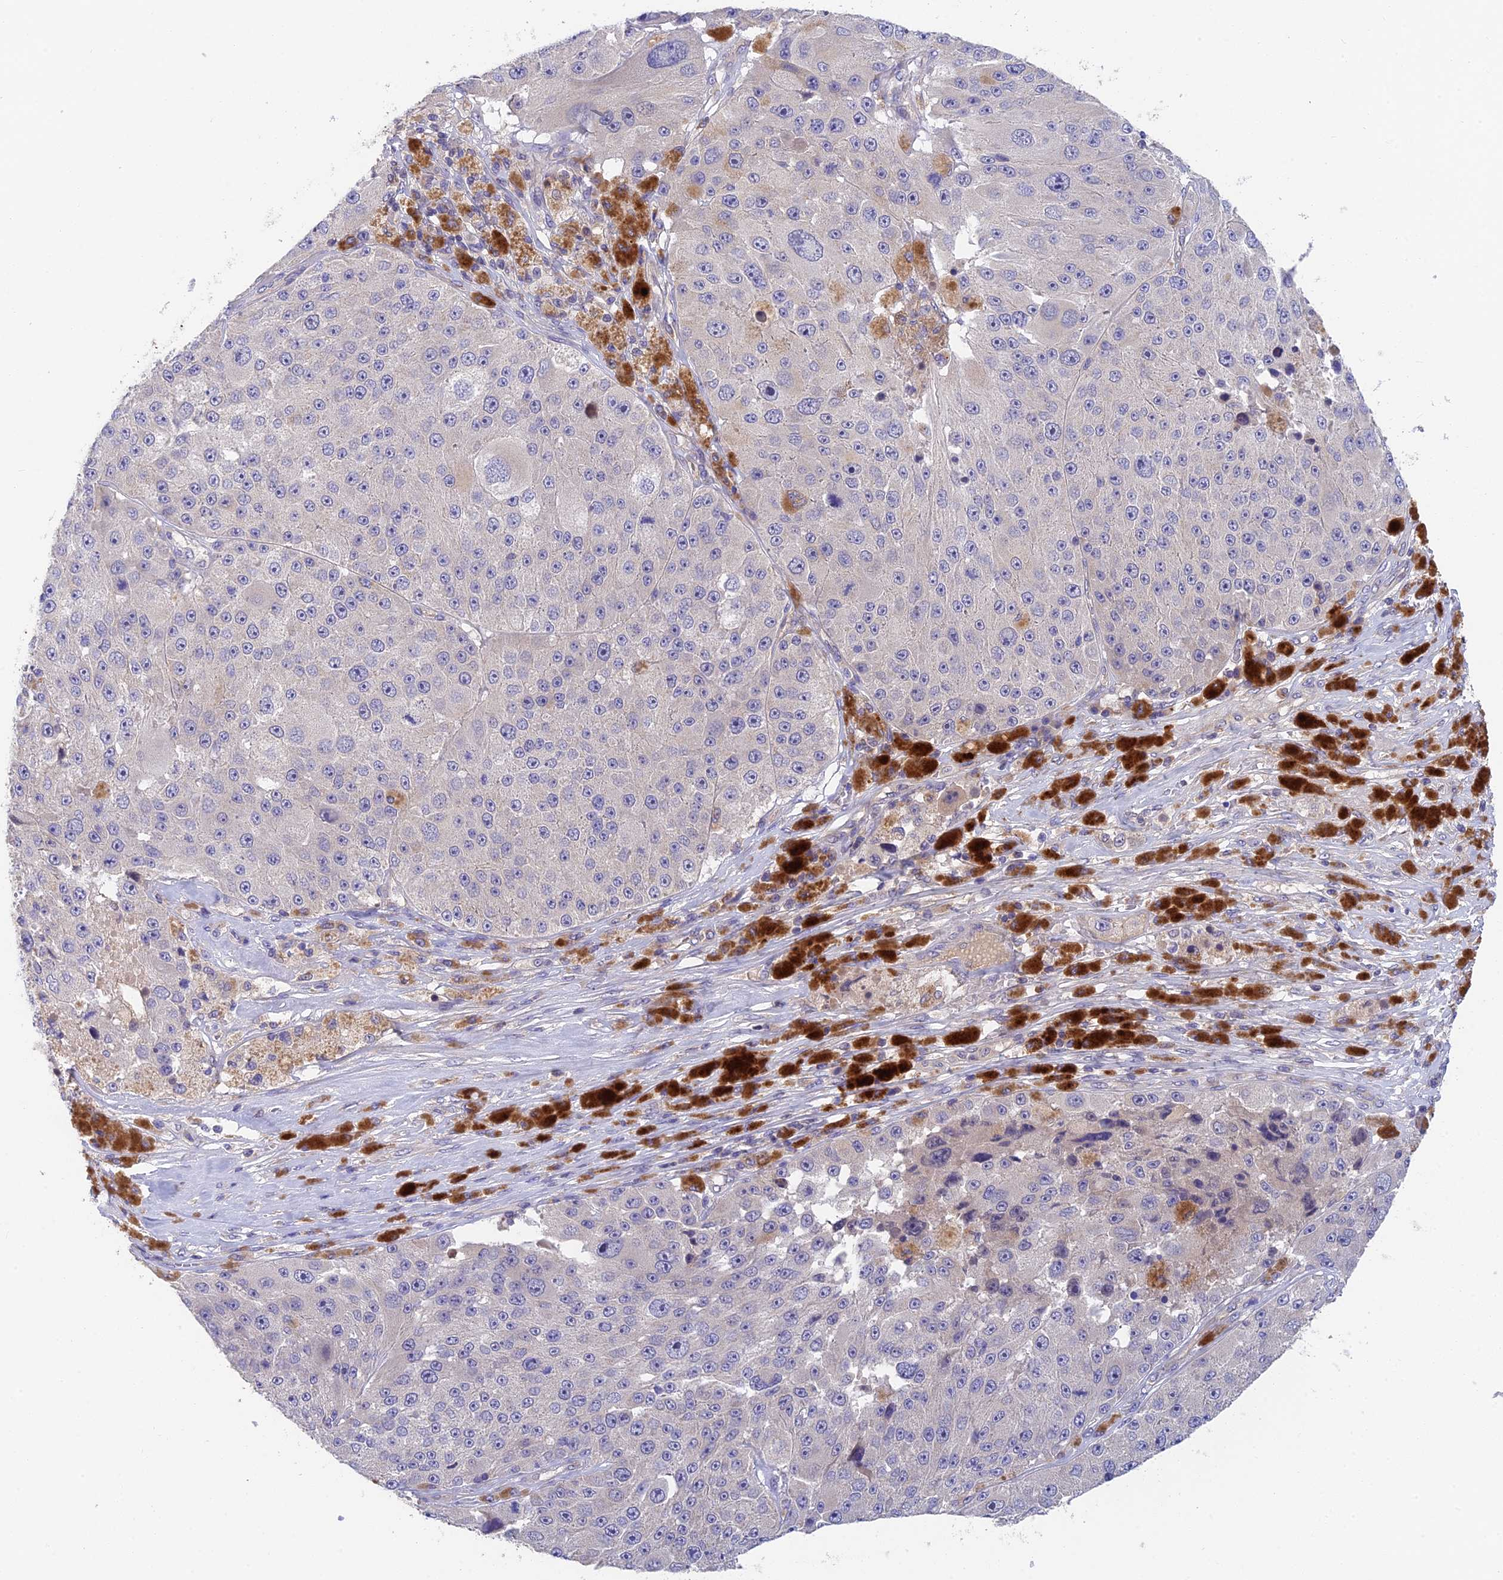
{"staining": {"intensity": "negative", "quantity": "none", "location": "none"}, "tissue": "melanoma", "cell_type": "Tumor cells", "image_type": "cancer", "snomed": [{"axis": "morphology", "description": "Malignant melanoma, Metastatic site"}, {"axis": "topography", "description": "Lymph node"}], "caption": "Tumor cells show no significant protein positivity in melanoma.", "gene": "ADAMTS13", "patient": {"sex": "male", "age": 62}}